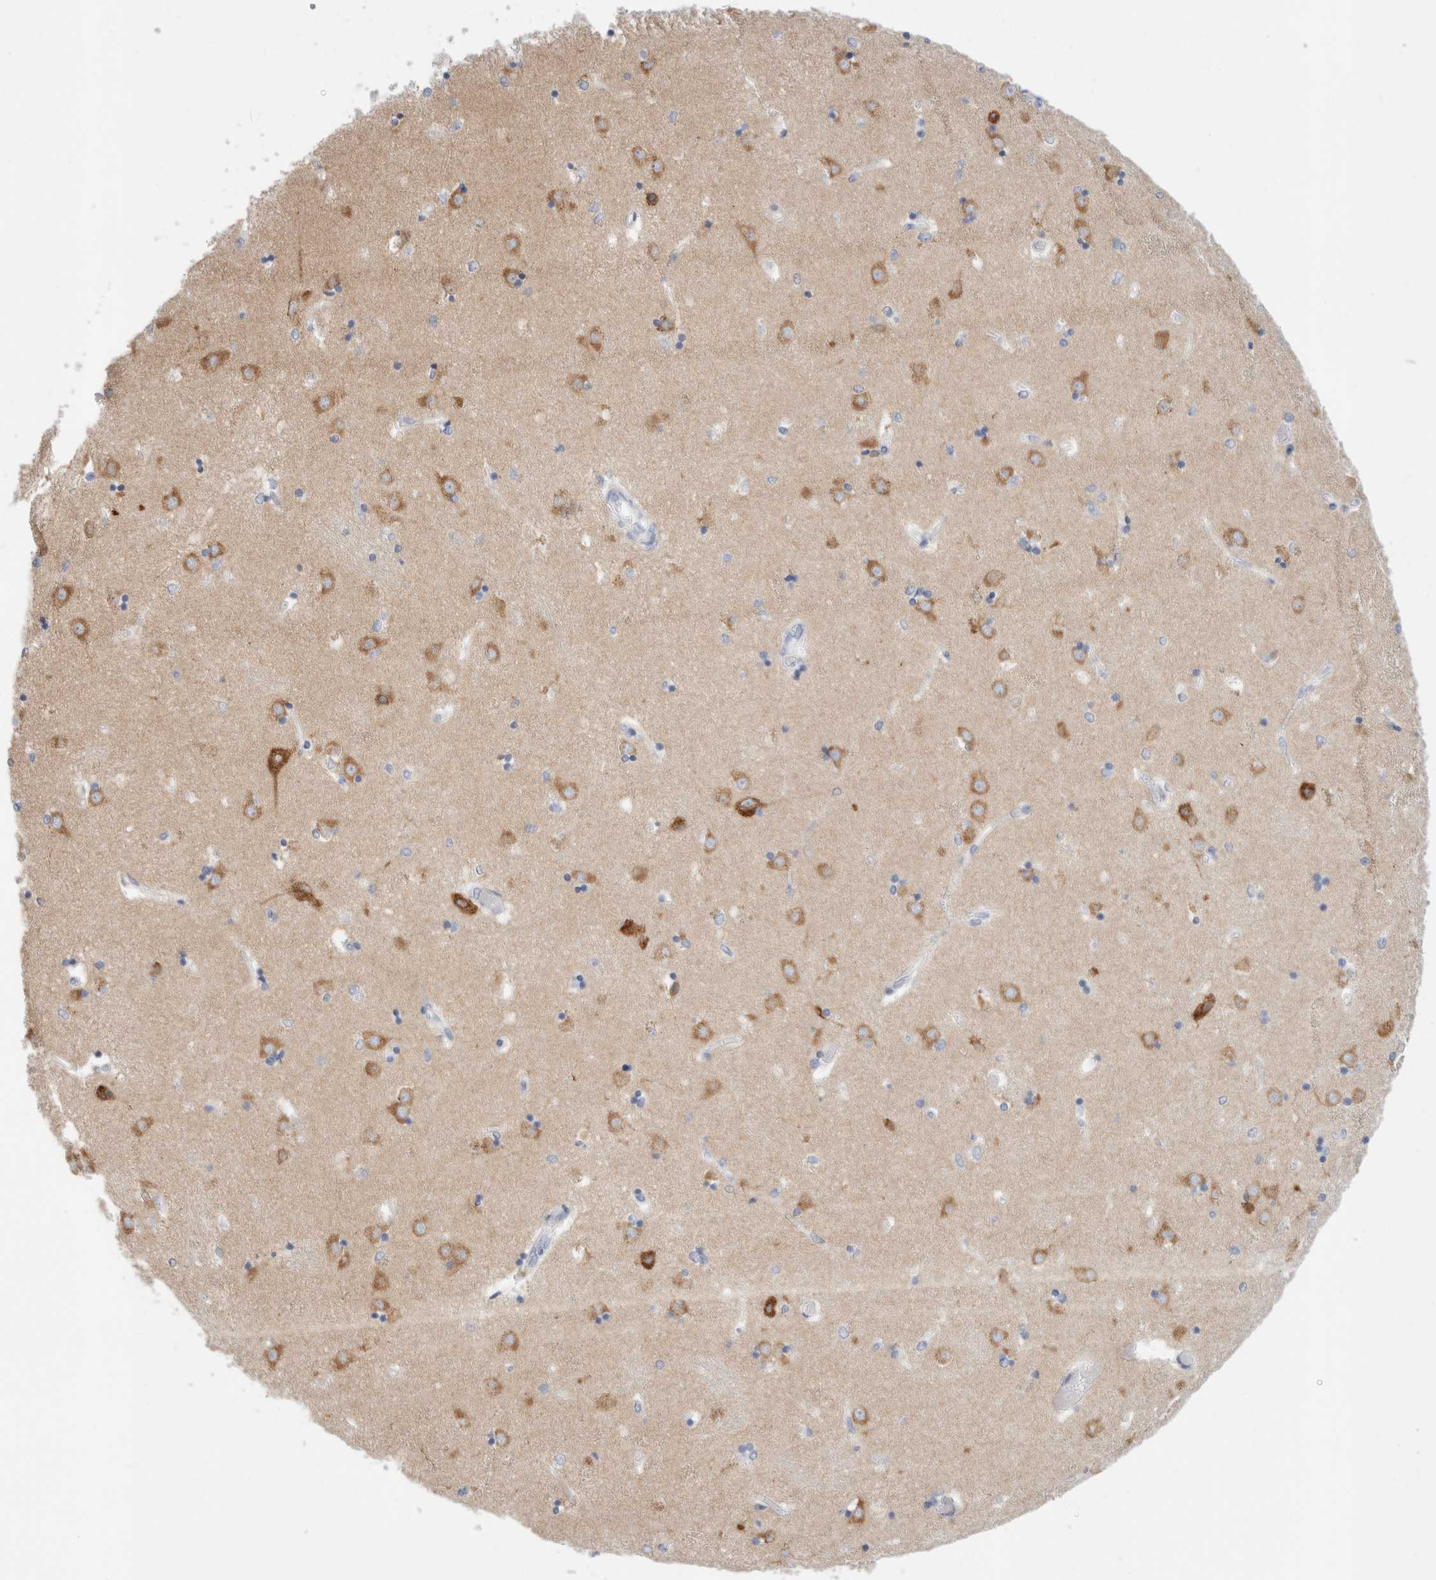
{"staining": {"intensity": "negative", "quantity": "none", "location": "none"}, "tissue": "caudate", "cell_type": "Glial cells", "image_type": "normal", "snomed": [{"axis": "morphology", "description": "Normal tissue, NOS"}, {"axis": "topography", "description": "Lateral ventricle wall"}], "caption": "Caudate stained for a protein using immunohistochemistry shows no positivity glial cells.", "gene": "CSK", "patient": {"sex": "male", "age": 45}}